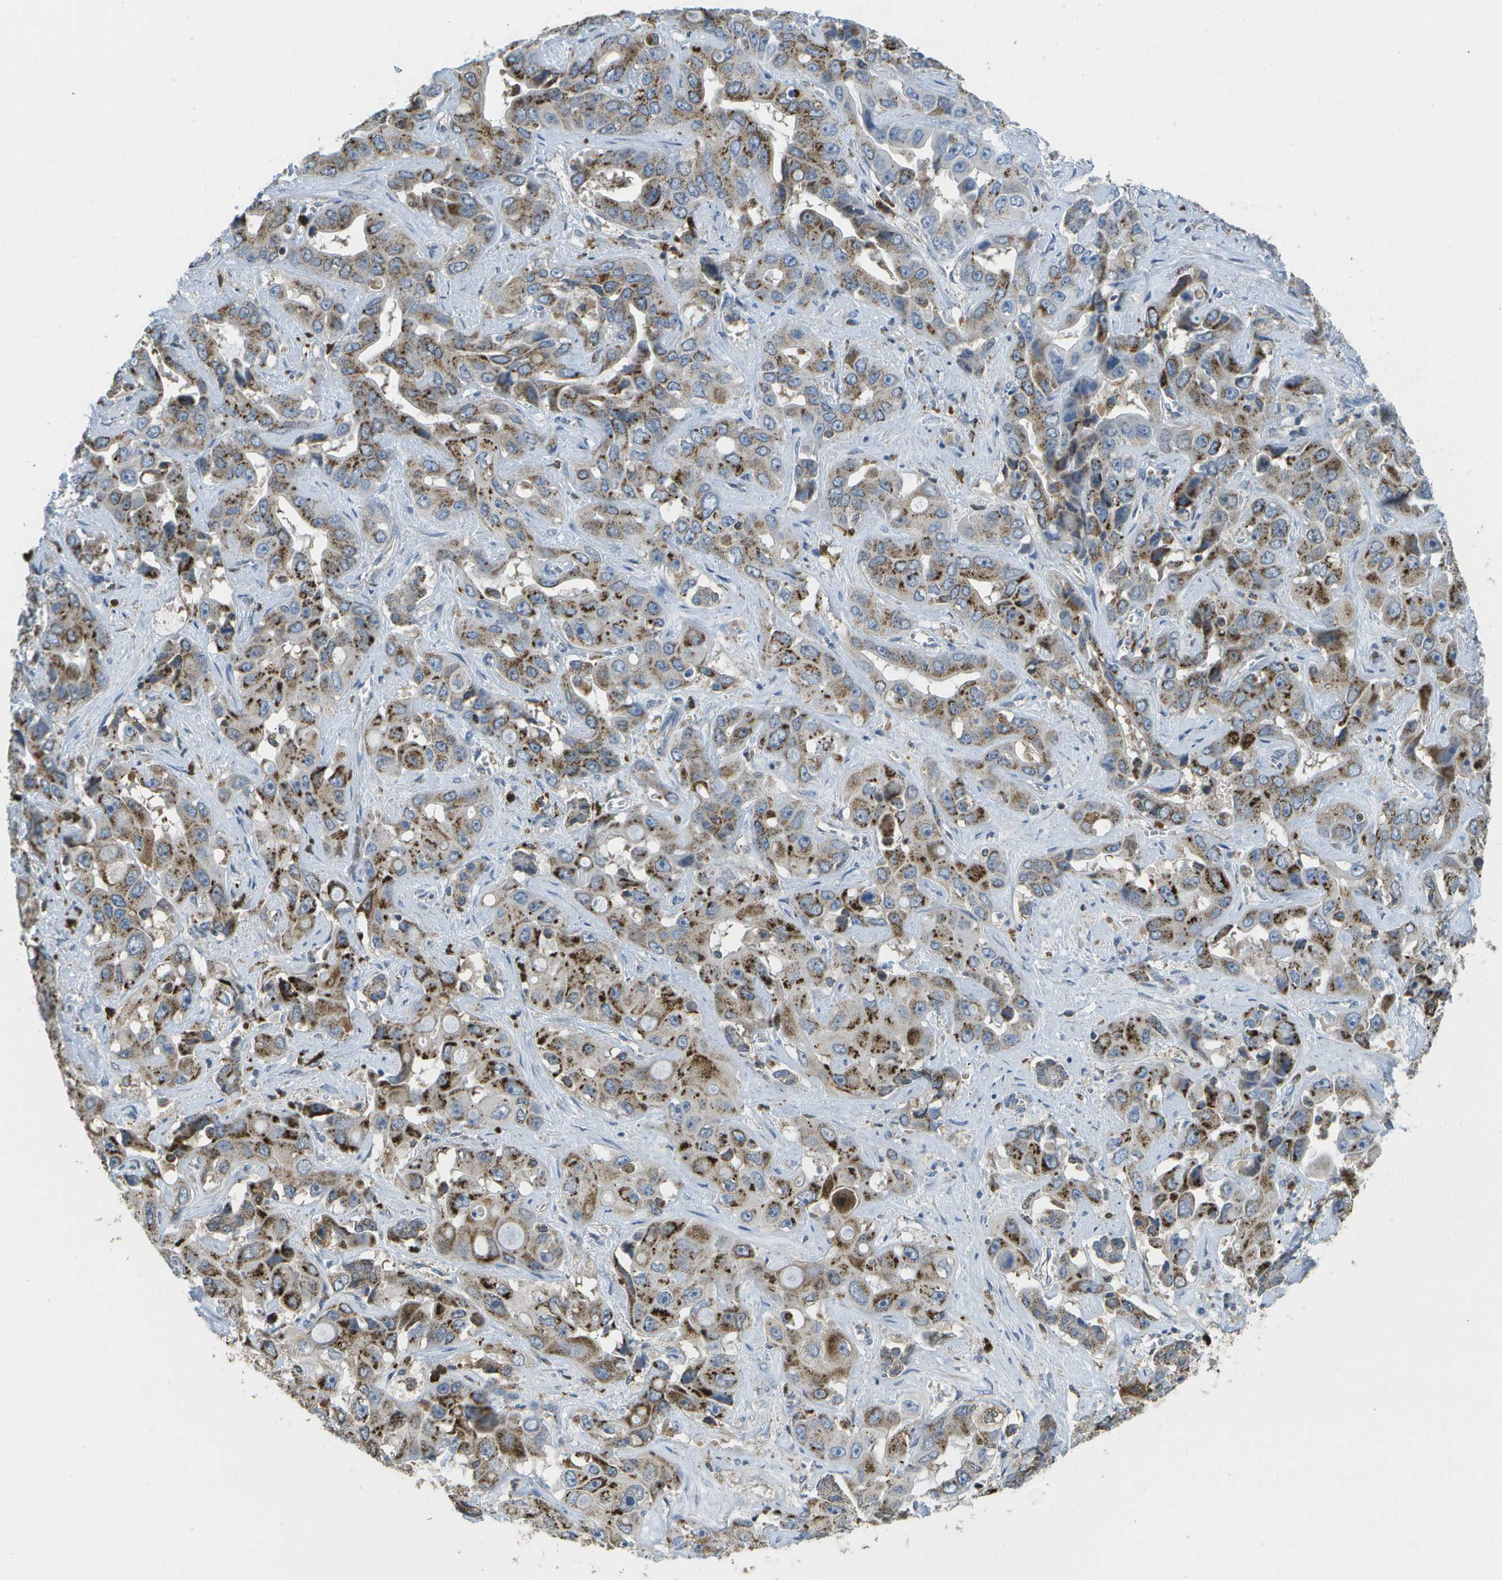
{"staining": {"intensity": "moderate", "quantity": ">75%", "location": "cytoplasmic/membranous"}, "tissue": "liver cancer", "cell_type": "Tumor cells", "image_type": "cancer", "snomed": [{"axis": "morphology", "description": "Cholangiocarcinoma"}, {"axis": "topography", "description": "Liver"}], "caption": "A brown stain labels moderate cytoplasmic/membranous staining of a protein in human liver cholangiocarcinoma tumor cells.", "gene": "CACHD1", "patient": {"sex": "female", "age": 52}}